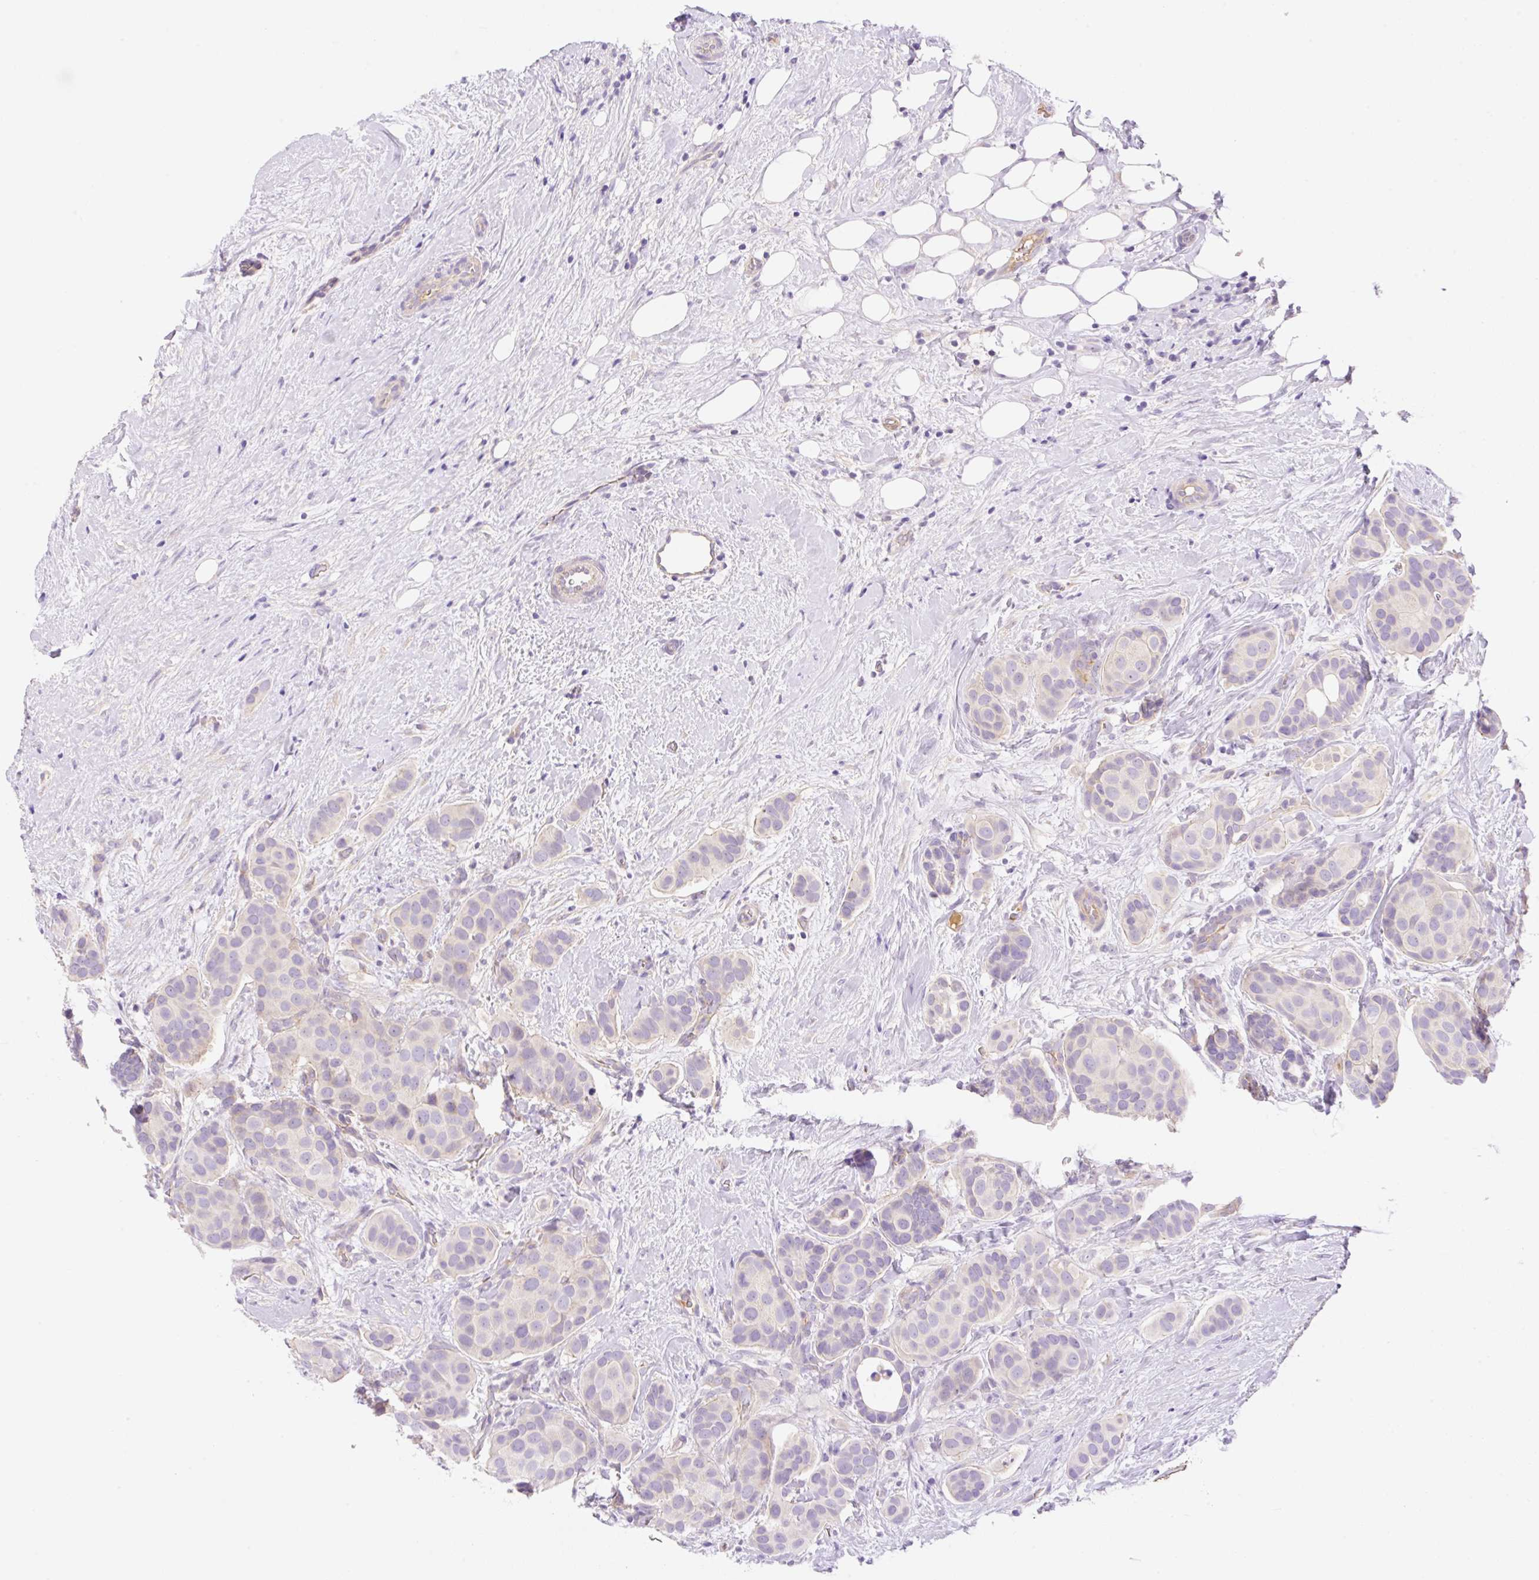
{"staining": {"intensity": "negative", "quantity": "none", "location": "none"}, "tissue": "breast cancer", "cell_type": "Tumor cells", "image_type": "cancer", "snomed": [{"axis": "morphology", "description": "Duct carcinoma"}, {"axis": "topography", "description": "Breast"}], "caption": "High magnification brightfield microscopy of breast cancer stained with DAB (3,3'-diaminobenzidine) (brown) and counterstained with hematoxylin (blue): tumor cells show no significant positivity.", "gene": "DENND5A", "patient": {"sex": "female", "age": 70}}